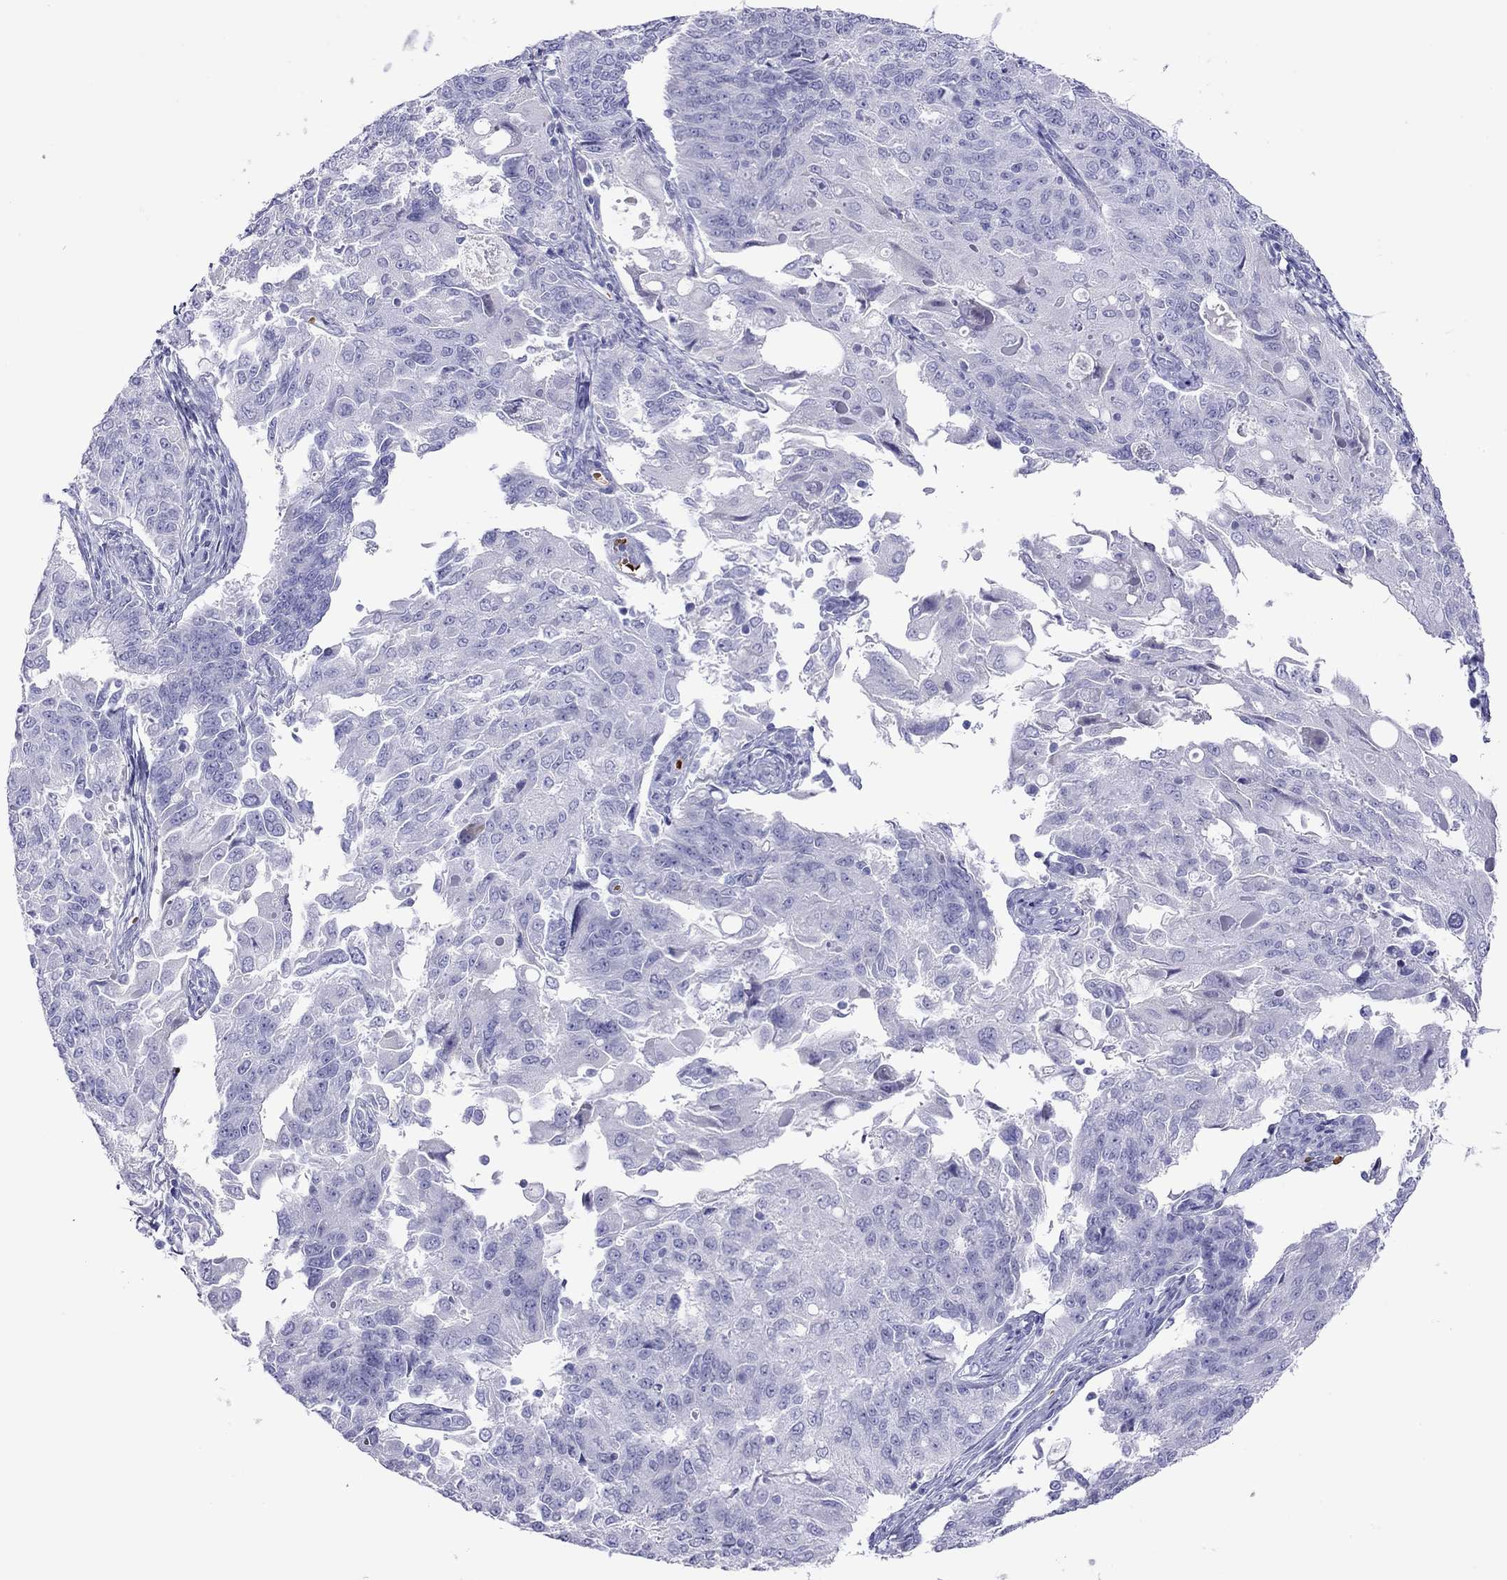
{"staining": {"intensity": "negative", "quantity": "none", "location": "none"}, "tissue": "endometrial cancer", "cell_type": "Tumor cells", "image_type": "cancer", "snomed": [{"axis": "morphology", "description": "Adenocarcinoma, NOS"}, {"axis": "topography", "description": "Endometrium"}], "caption": "Tumor cells are negative for brown protein staining in endometrial cancer (adenocarcinoma). (DAB immunohistochemistry, high magnification).", "gene": "PTPRN", "patient": {"sex": "female", "age": 43}}